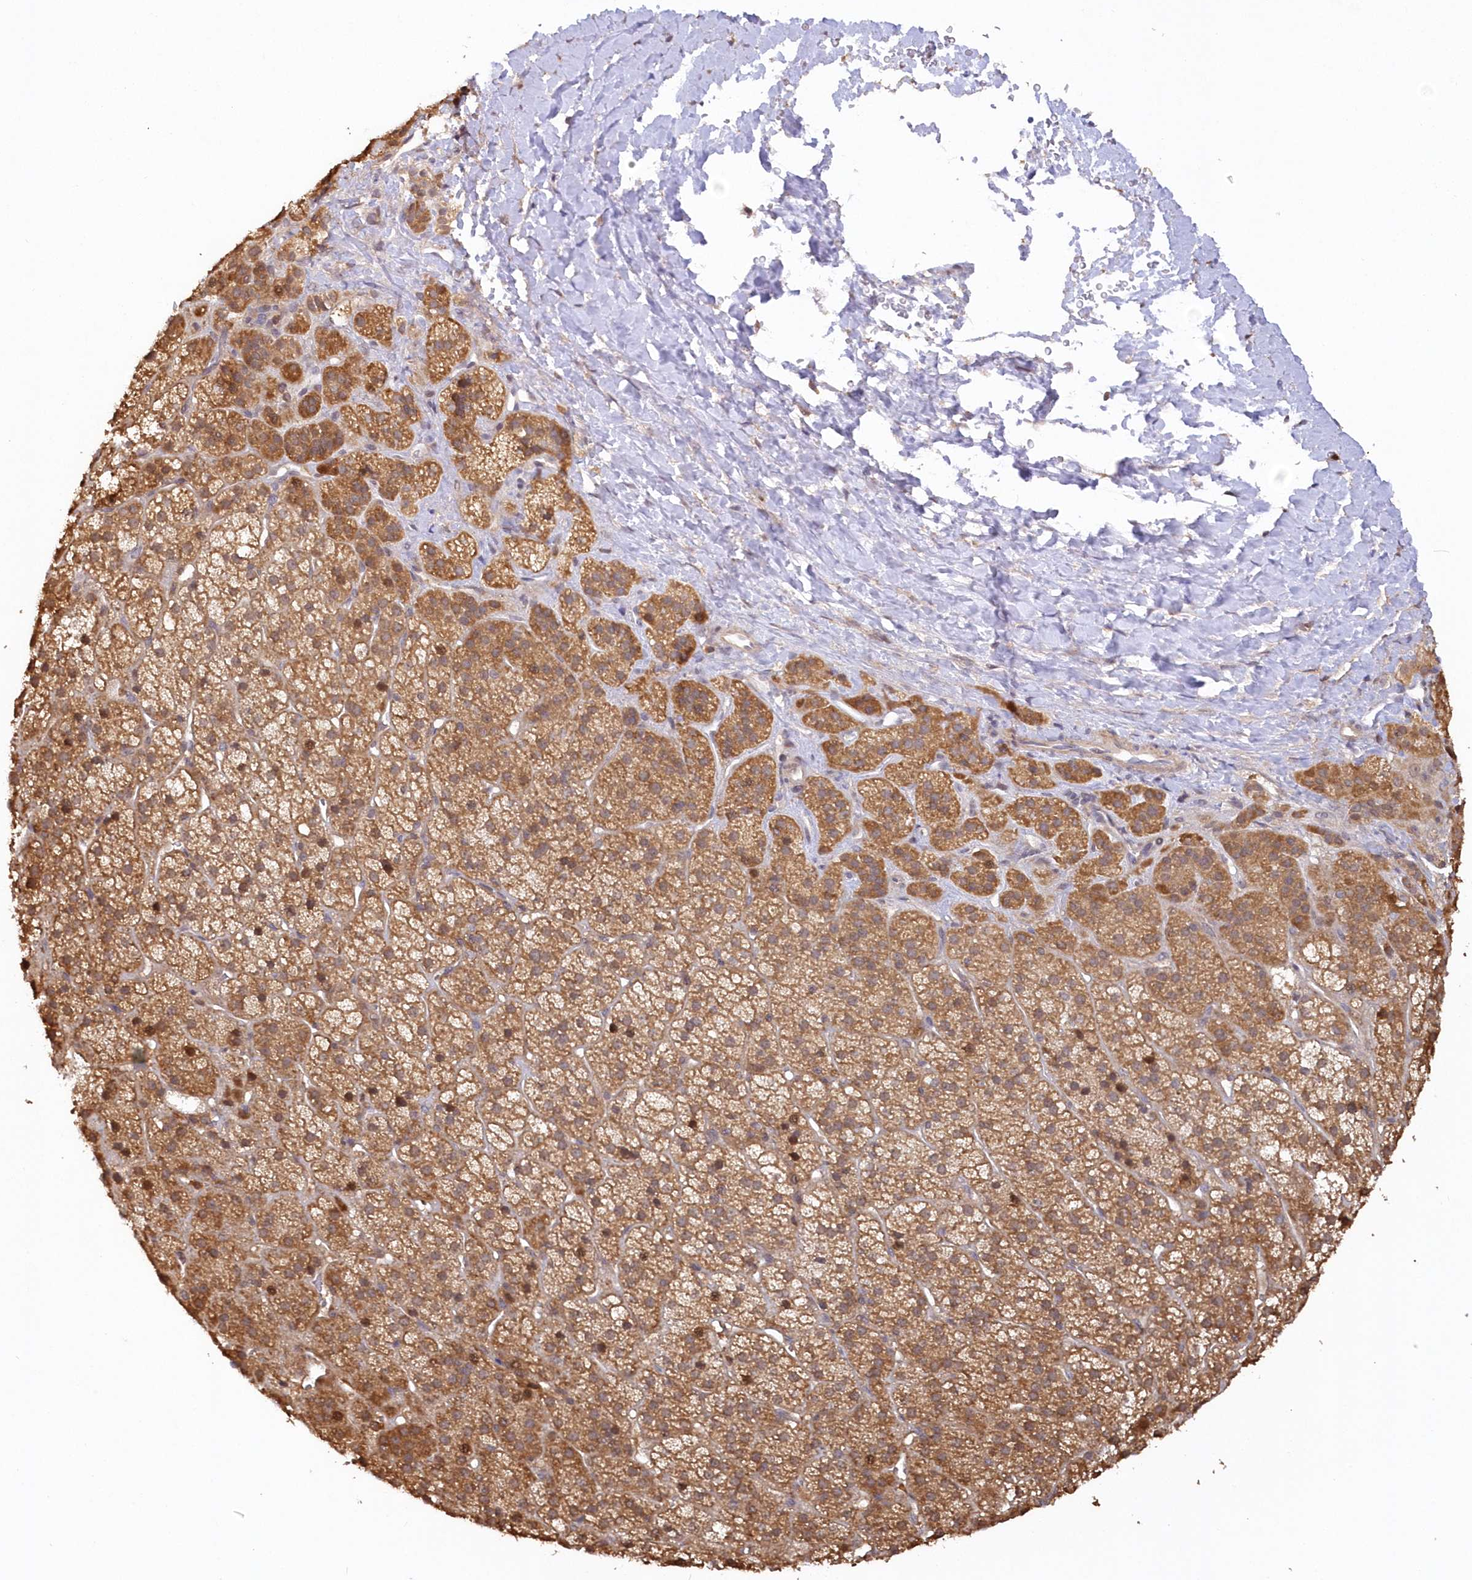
{"staining": {"intensity": "moderate", "quantity": ">75%", "location": "cytoplasmic/membranous"}, "tissue": "adrenal gland", "cell_type": "Glandular cells", "image_type": "normal", "snomed": [{"axis": "morphology", "description": "Normal tissue, NOS"}, {"axis": "topography", "description": "Adrenal gland"}], "caption": "This is a photomicrograph of IHC staining of normal adrenal gland, which shows moderate expression in the cytoplasmic/membranous of glandular cells.", "gene": "SNED1", "patient": {"sex": "female", "age": 57}}